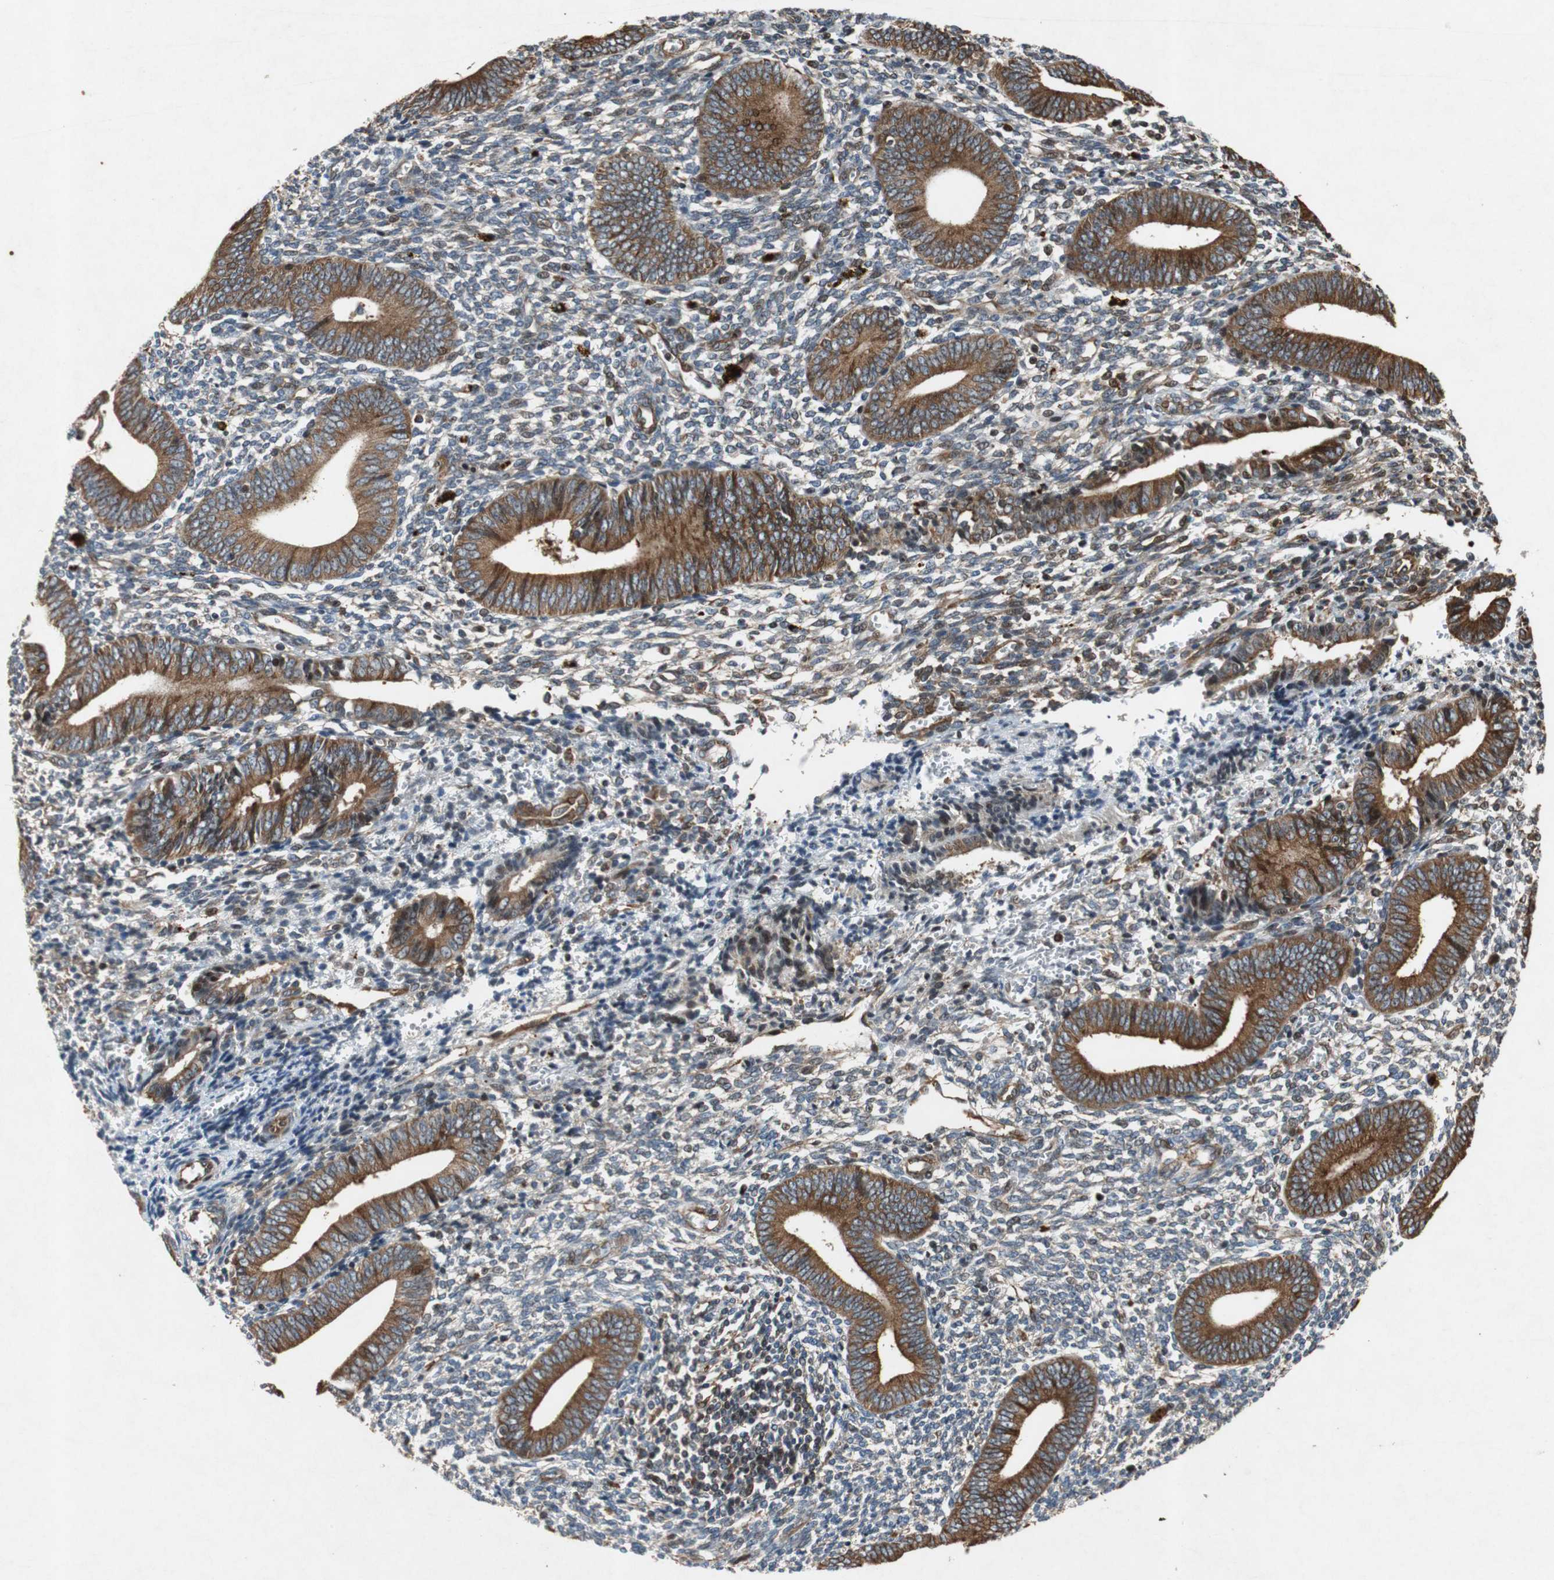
{"staining": {"intensity": "moderate", "quantity": "25%-75%", "location": "cytoplasmic/membranous"}, "tissue": "endometrium", "cell_type": "Cells in endometrial stroma", "image_type": "normal", "snomed": [{"axis": "morphology", "description": "Normal tissue, NOS"}, {"axis": "topography", "description": "Uterus"}, {"axis": "topography", "description": "Endometrium"}], "caption": "High-magnification brightfield microscopy of unremarkable endometrium stained with DAB (3,3'-diaminobenzidine) (brown) and counterstained with hematoxylin (blue). cells in endometrial stroma exhibit moderate cytoplasmic/membranous expression is appreciated in approximately25%-75% of cells.", "gene": "TUBA4A", "patient": {"sex": "female", "age": 33}}